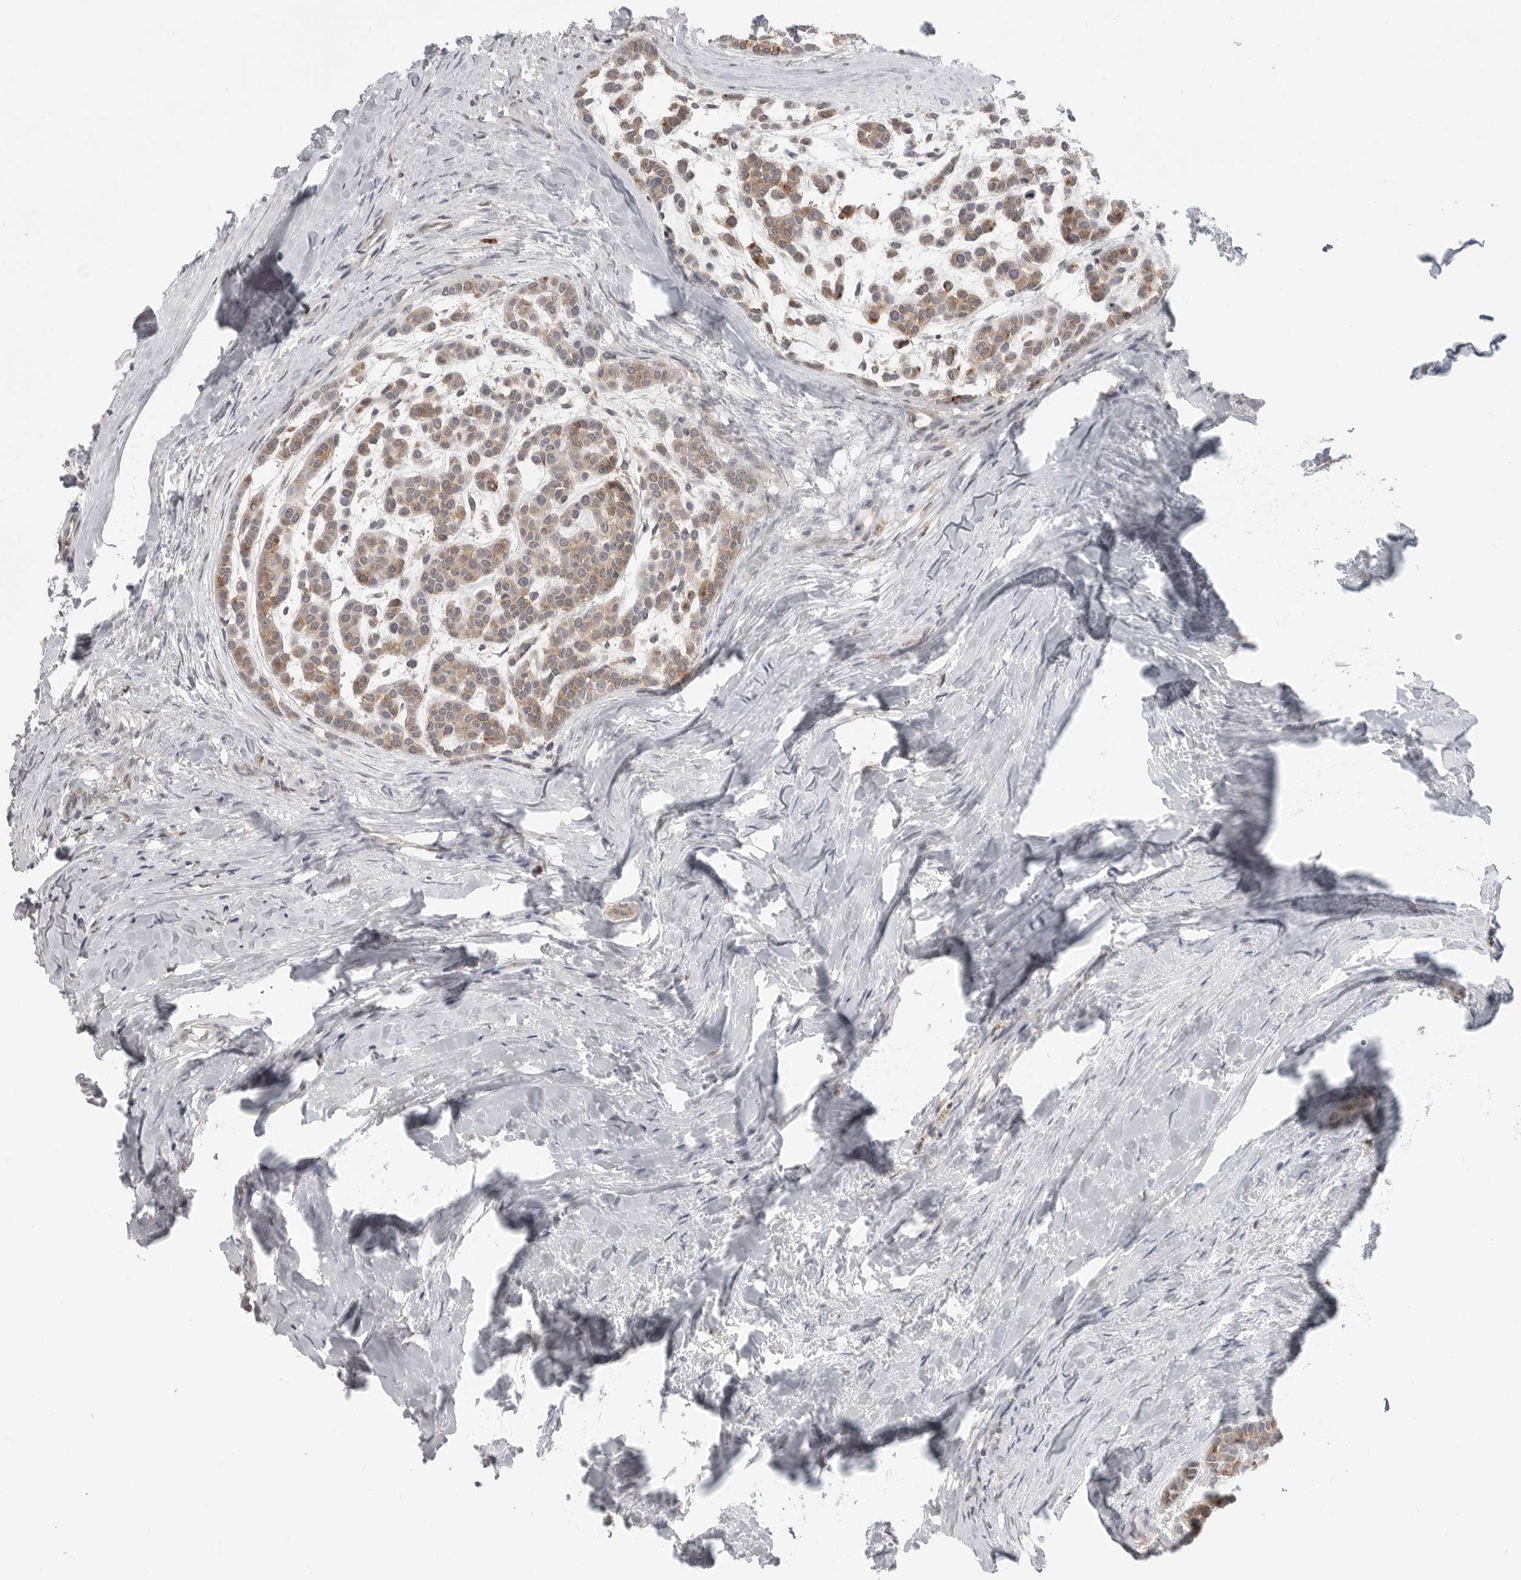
{"staining": {"intensity": "moderate", "quantity": ">75%", "location": "cytoplasmic/membranous"}, "tissue": "head and neck cancer", "cell_type": "Tumor cells", "image_type": "cancer", "snomed": [{"axis": "morphology", "description": "Adenocarcinoma, NOS"}, {"axis": "morphology", "description": "Adenoma, NOS"}, {"axis": "topography", "description": "Head-Neck"}], "caption": "Immunohistochemical staining of head and neck cancer displays moderate cytoplasmic/membranous protein positivity in about >75% of tumor cells.", "gene": "IFNGR1", "patient": {"sex": "female", "age": 55}}